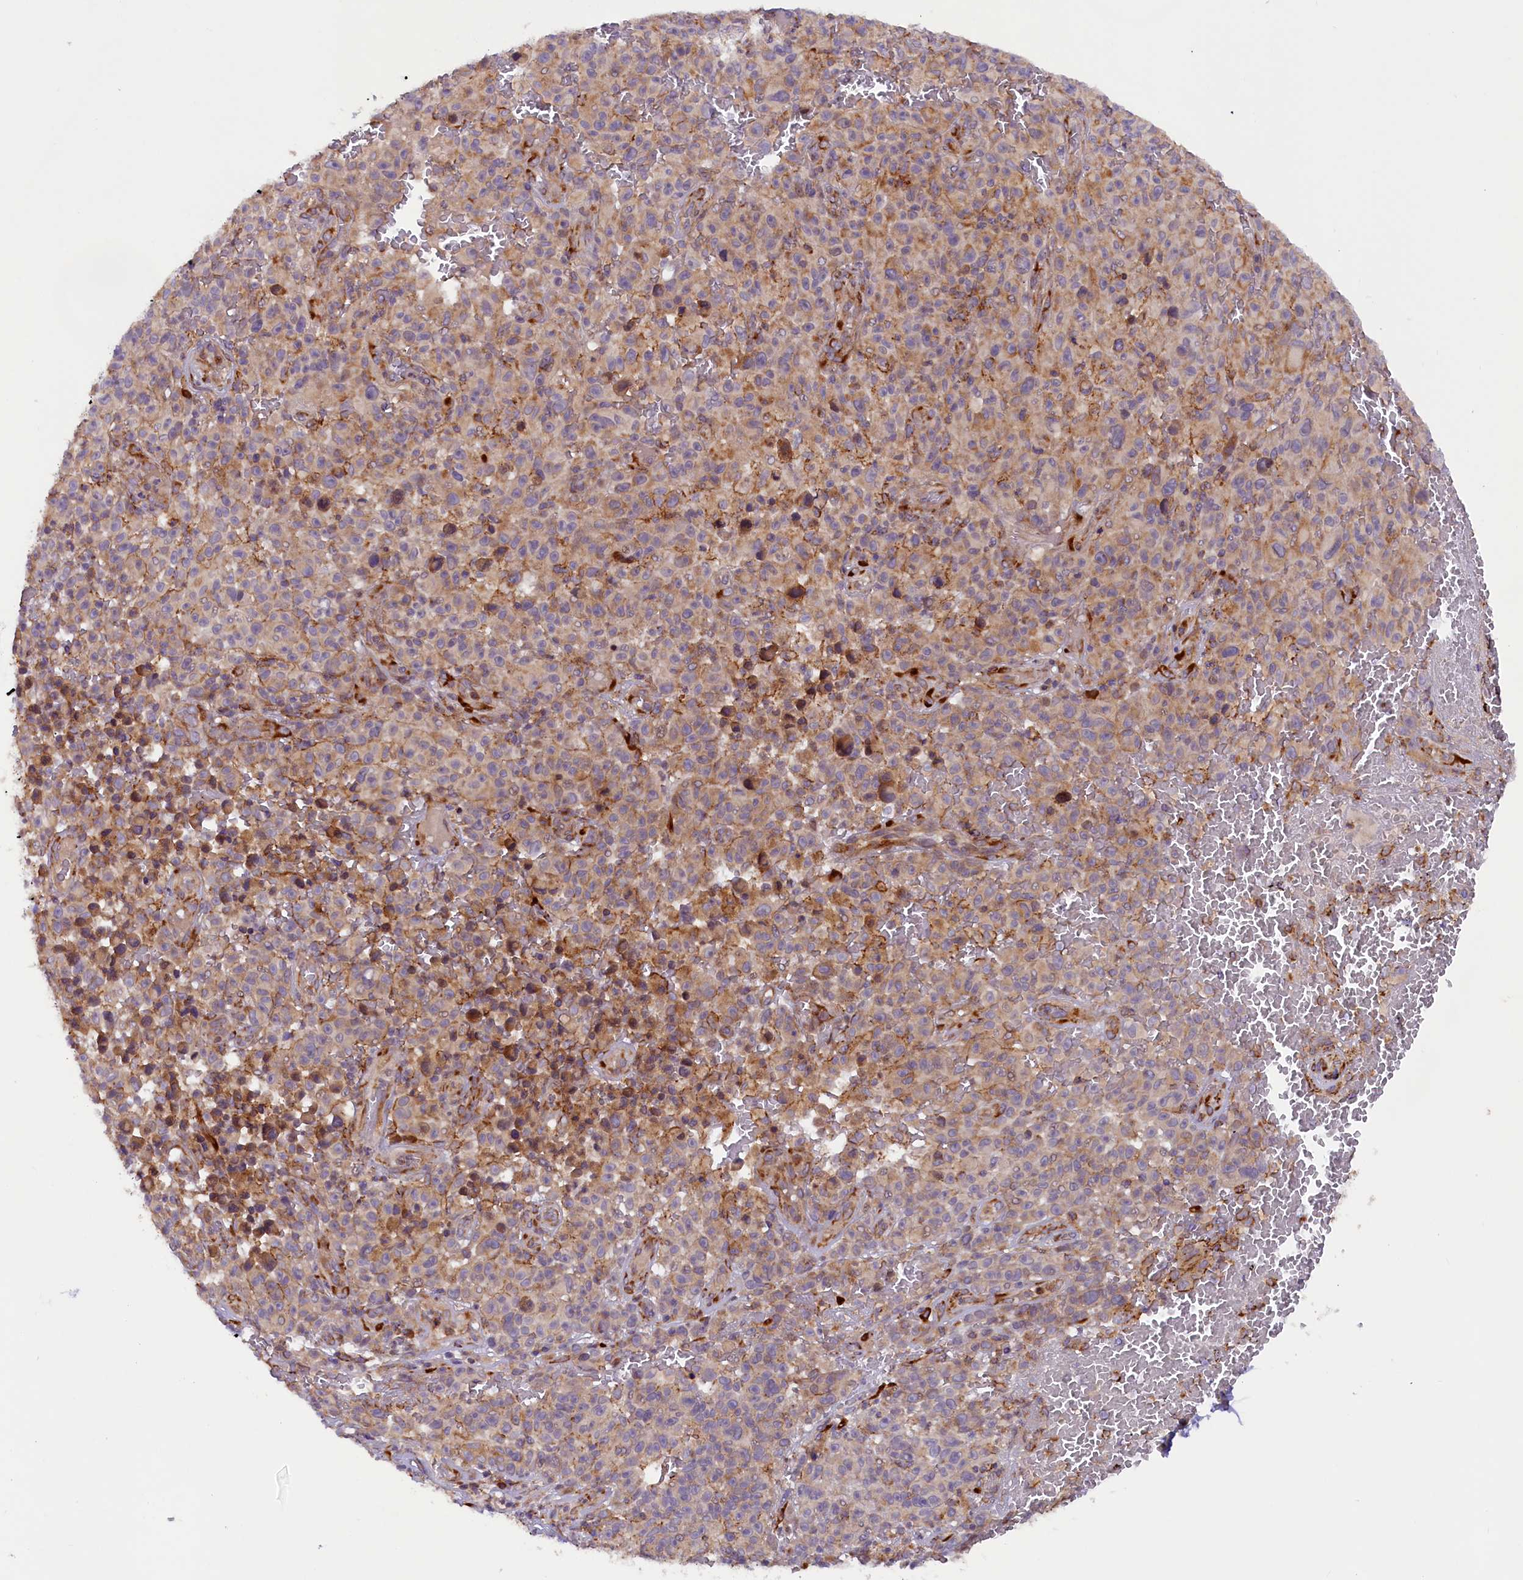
{"staining": {"intensity": "weak", "quantity": "25%-75%", "location": "cytoplasmic/membranous"}, "tissue": "melanoma", "cell_type": "Tumor cells", "image_type": "cancer", "snomed": [{"axis": "morphology", "description": "Malignant melanoma, NOS"}, {"axis": "topography", "description": "Skin"}], "caption": "Melanoma stained with a brown dye reveals weak cytoplasmic/membranous positive staining in approximately 25%-75% of tumor cells.", "gene": "SSC5D", "patient": {"sex": "female", "age": 82}}